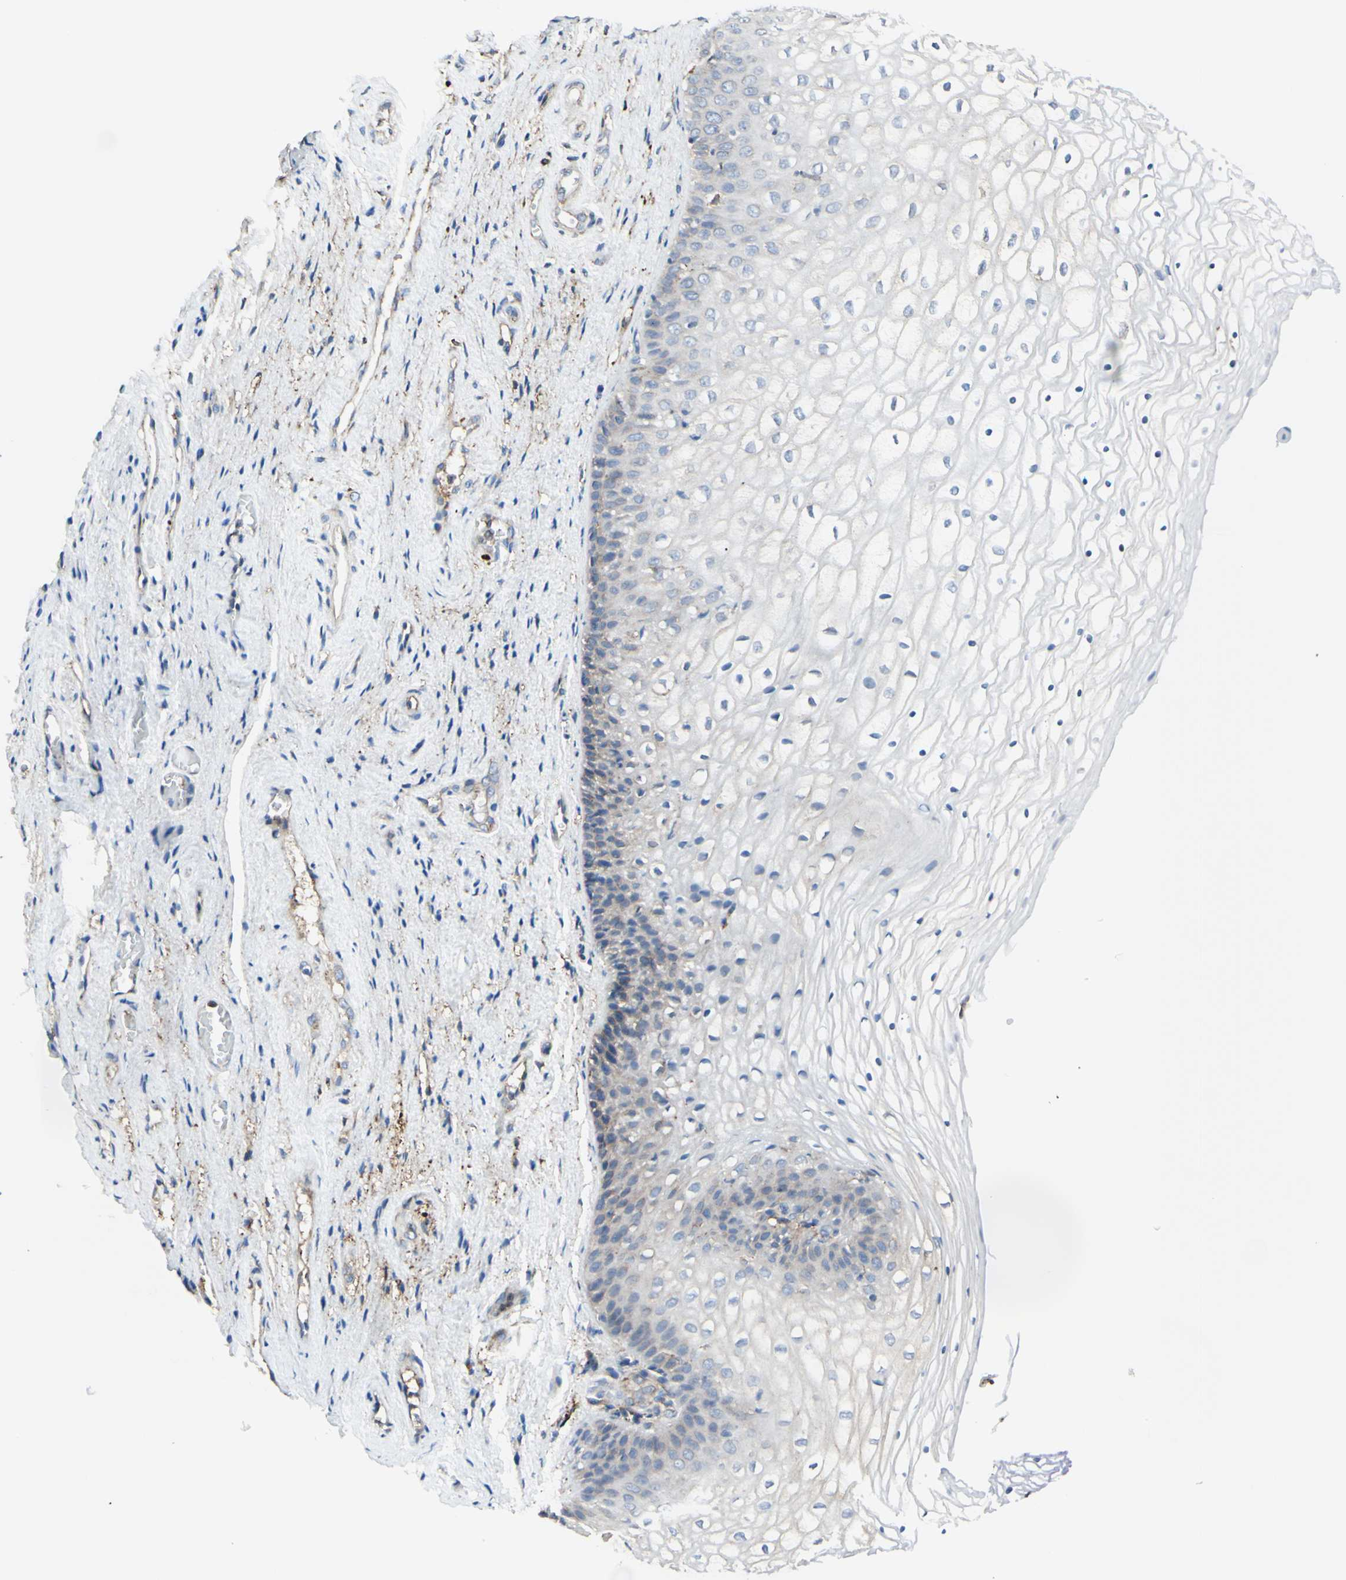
{"staining": {"intensity": "weak", "quantity": "<25%", "location": "cytoplasmic/membranous"}, "tissue": "vagina", "cell_type": "Squamous epithelial cells", "image_type": "normal", "snomed": [{"axis": "morphology", "description": "Normal tissue, NOS"}, {"axis": "topography", "description": "Vagina"}], "caption": "High power microscopy histopathology image of an IHC photomicrograph of unremarkable vagina, revealing no significant staining in squamous epithelial cells.", "gene": "DNAJB11", "patient": {"sex": "female", "age": 34}}